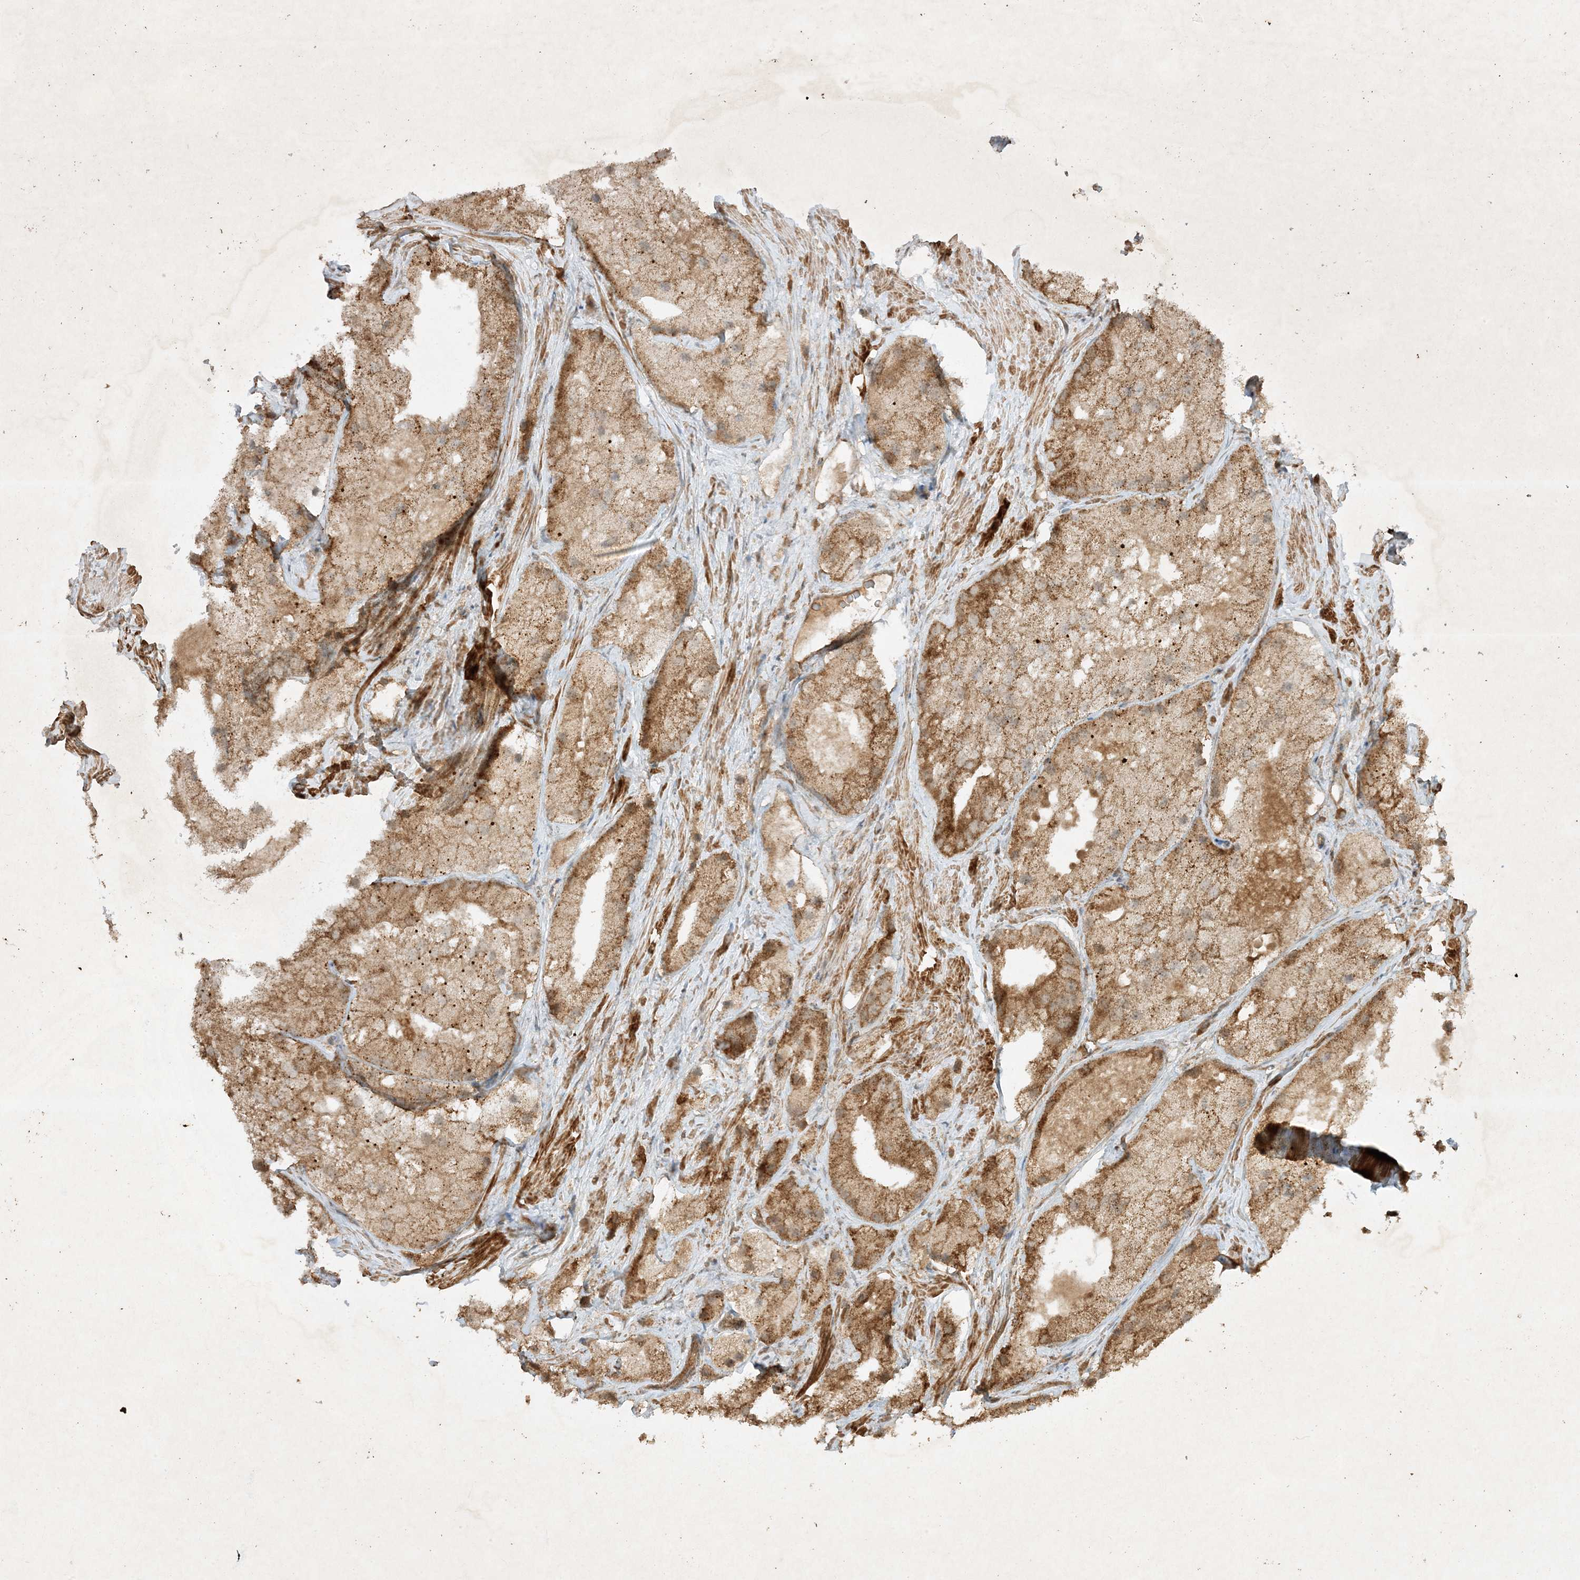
{"staining": {"intensity": "moderate", "quantity": ">75%", "location": "cytoplasmic/membranous"}, "tissue": "prostate cancer", "cell_type": "Tumor cells", "image_type": "cancer", "snomed": [{"axis": "morphology", "description": "Adenocarcinoma, Low grade"}, {"axis": "topography", "description": "Prostate"}], "caption": "High-power microscopy captured an IHC photomicrograph of prostate cancer, revealing moderate cytoplasmic/membranous expression in approximately >75% of tumor cells. (DAB (3,3'-diaminobenzidine) = brown stain, brightfield microscopy at high magnification).", "gene": "XRN1", "patient": {"sex": "male", "age": 69}}